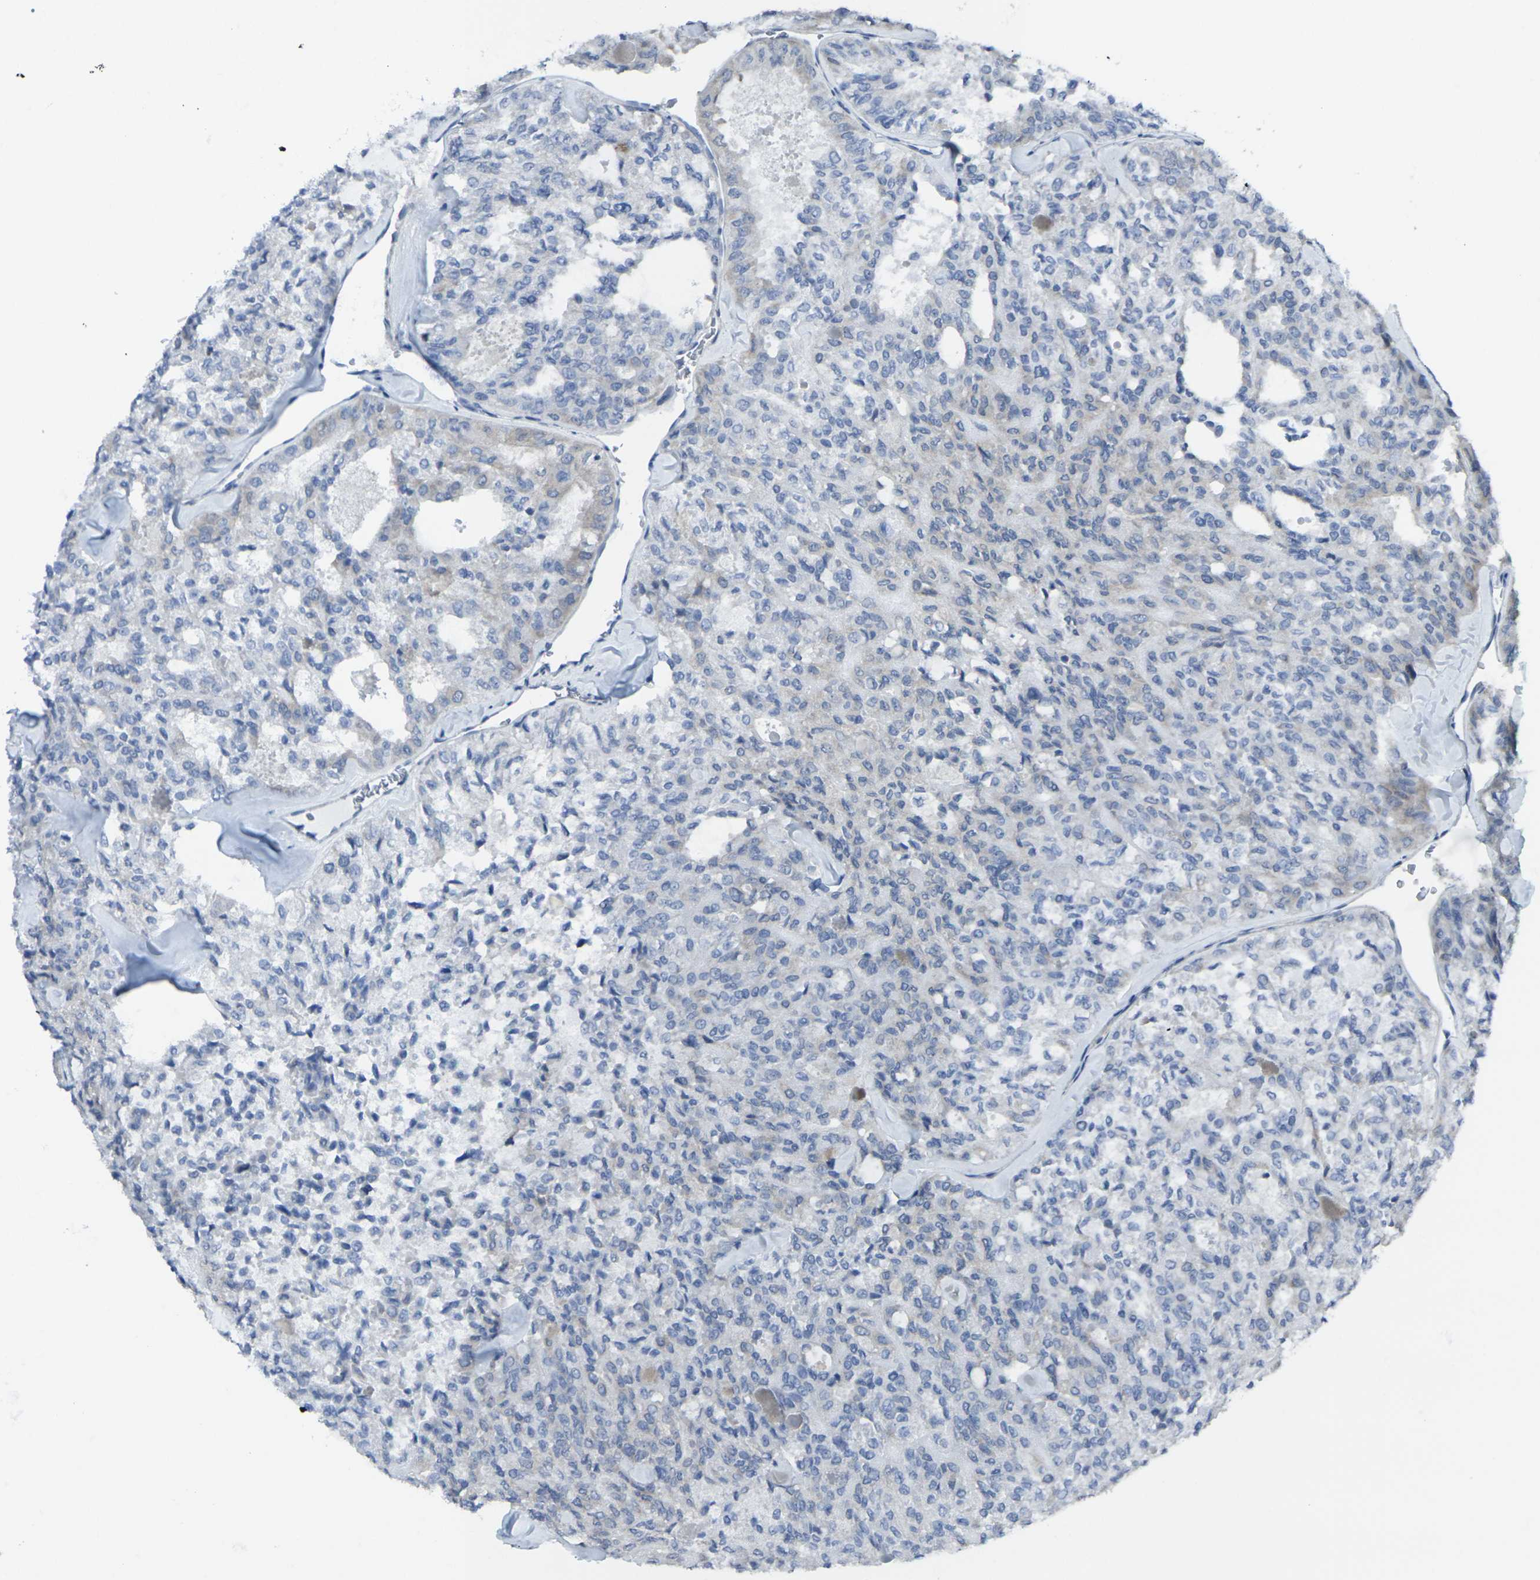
{"staining": {"intensity": "weak", "quantity": "<25%", "location": "cytoplasmic/membranous"}, "tissue": "thyroid cancer", "cell_type": "Tumor cells", "image_type": "cancer", "snomed": [{"axis": "morphology", "description": "Follicular adenoma carcinoma, NOS"}, {"axis": "topography", "description": "Thyroid gland"}], "caption": "Immunohistochemistry of thyroid cancer (follicular adenoma carcinoma) exhibits no expression in tumor cells.", "gene": "CCR10", "patient": {"sex": "male", "age": 75}}